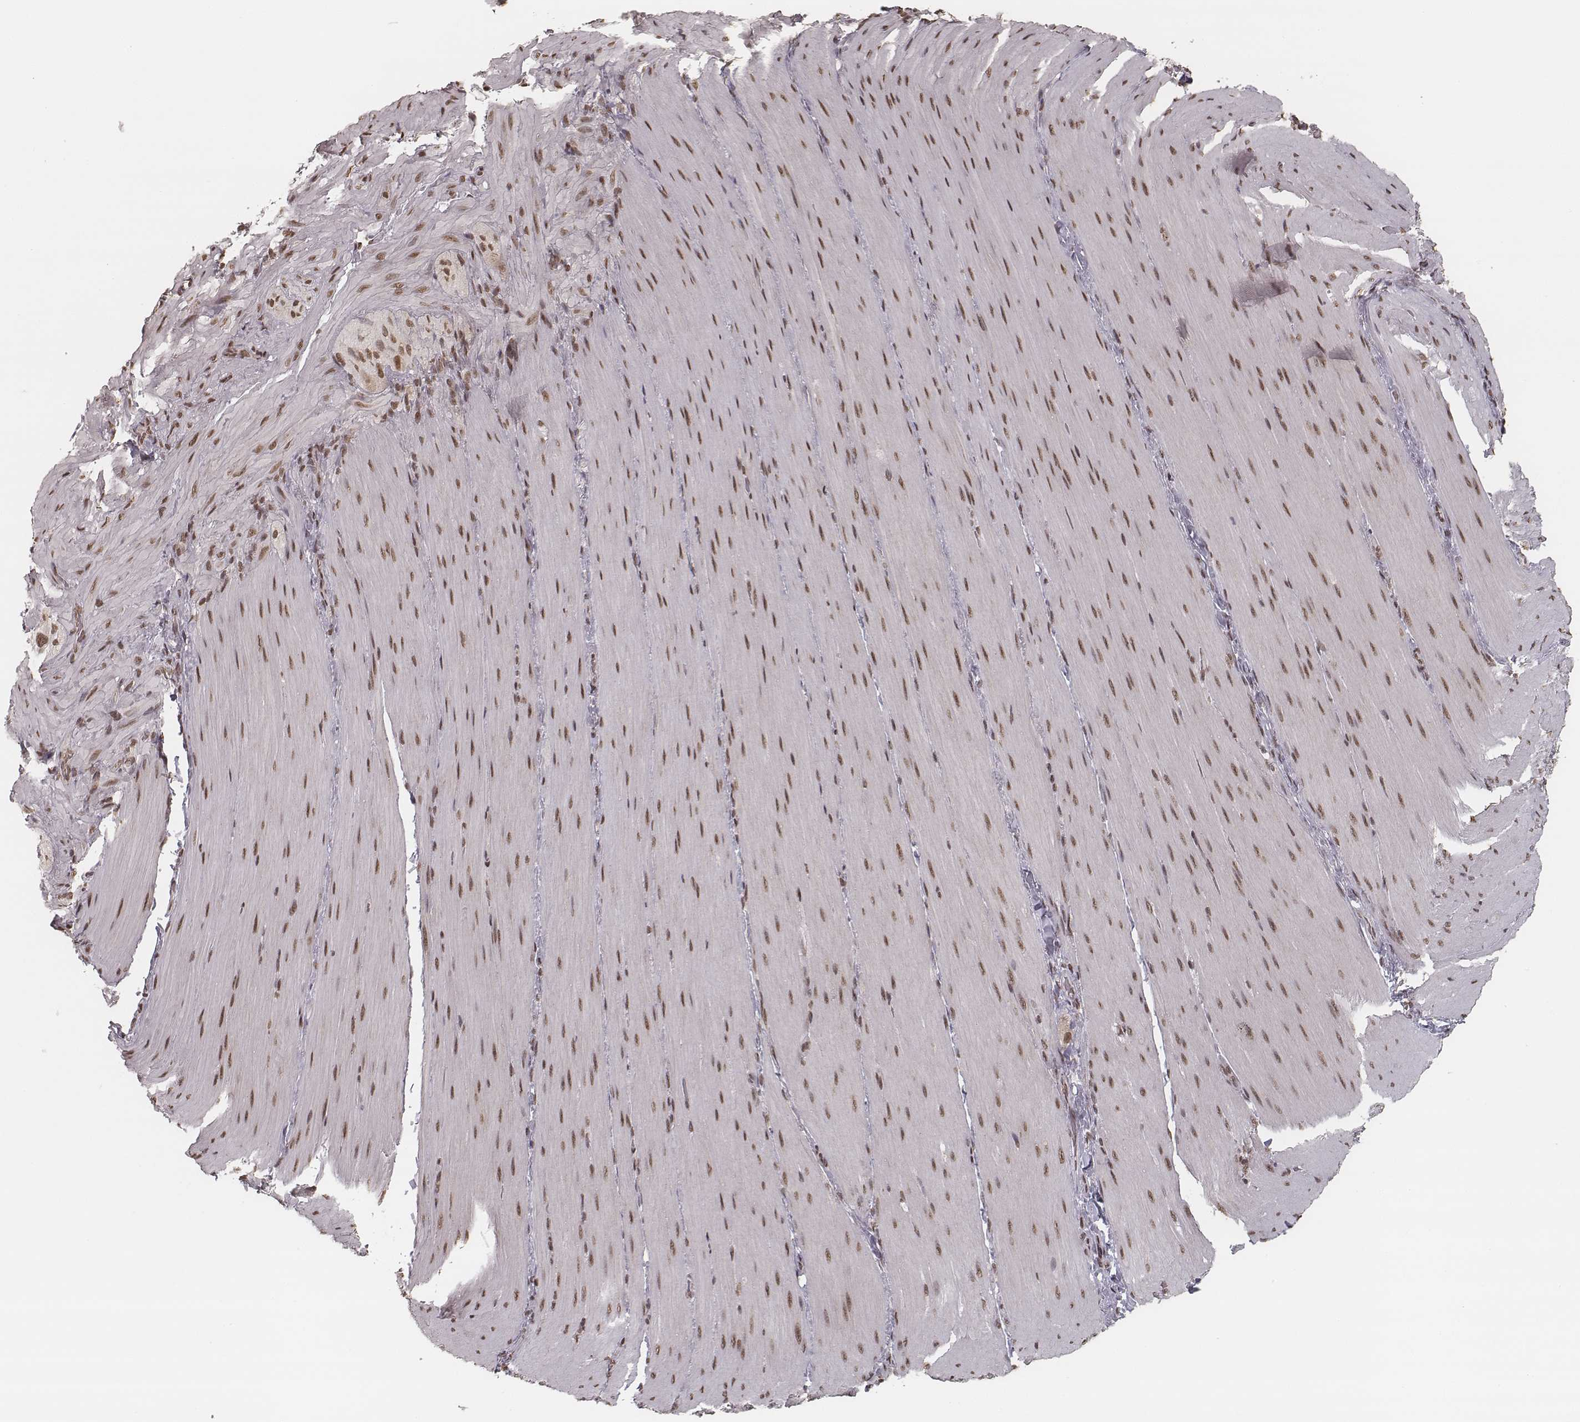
{"staining": {"intensity": "moderate", "quantity": ">75%", "location": "nuclear"}, "tissue": "smooth muscle", "cell_type": "Smooth muscle cells", "image_type": "normal", "snomed": [{"axis": "morphology", "description": "Normal tissue, NOS"}, {"axis": "topography", "description": "Smooth muscle"}, {"axis": "topography", "description": "Colon"}], "caption": "DAB (3,3'-diaminobenzidine) immunohistochemical staining of unremarkable smooth muscle displays moderate nuclear protein positivity in approximately >75% of smooth muscle cells. (DAB (3,3'-diaminobenzidine) IHC, brown staining for protein, blue staining for nuclei).", "gene": "HMGA2", "patient": {"sex": "male", "age": 73}}